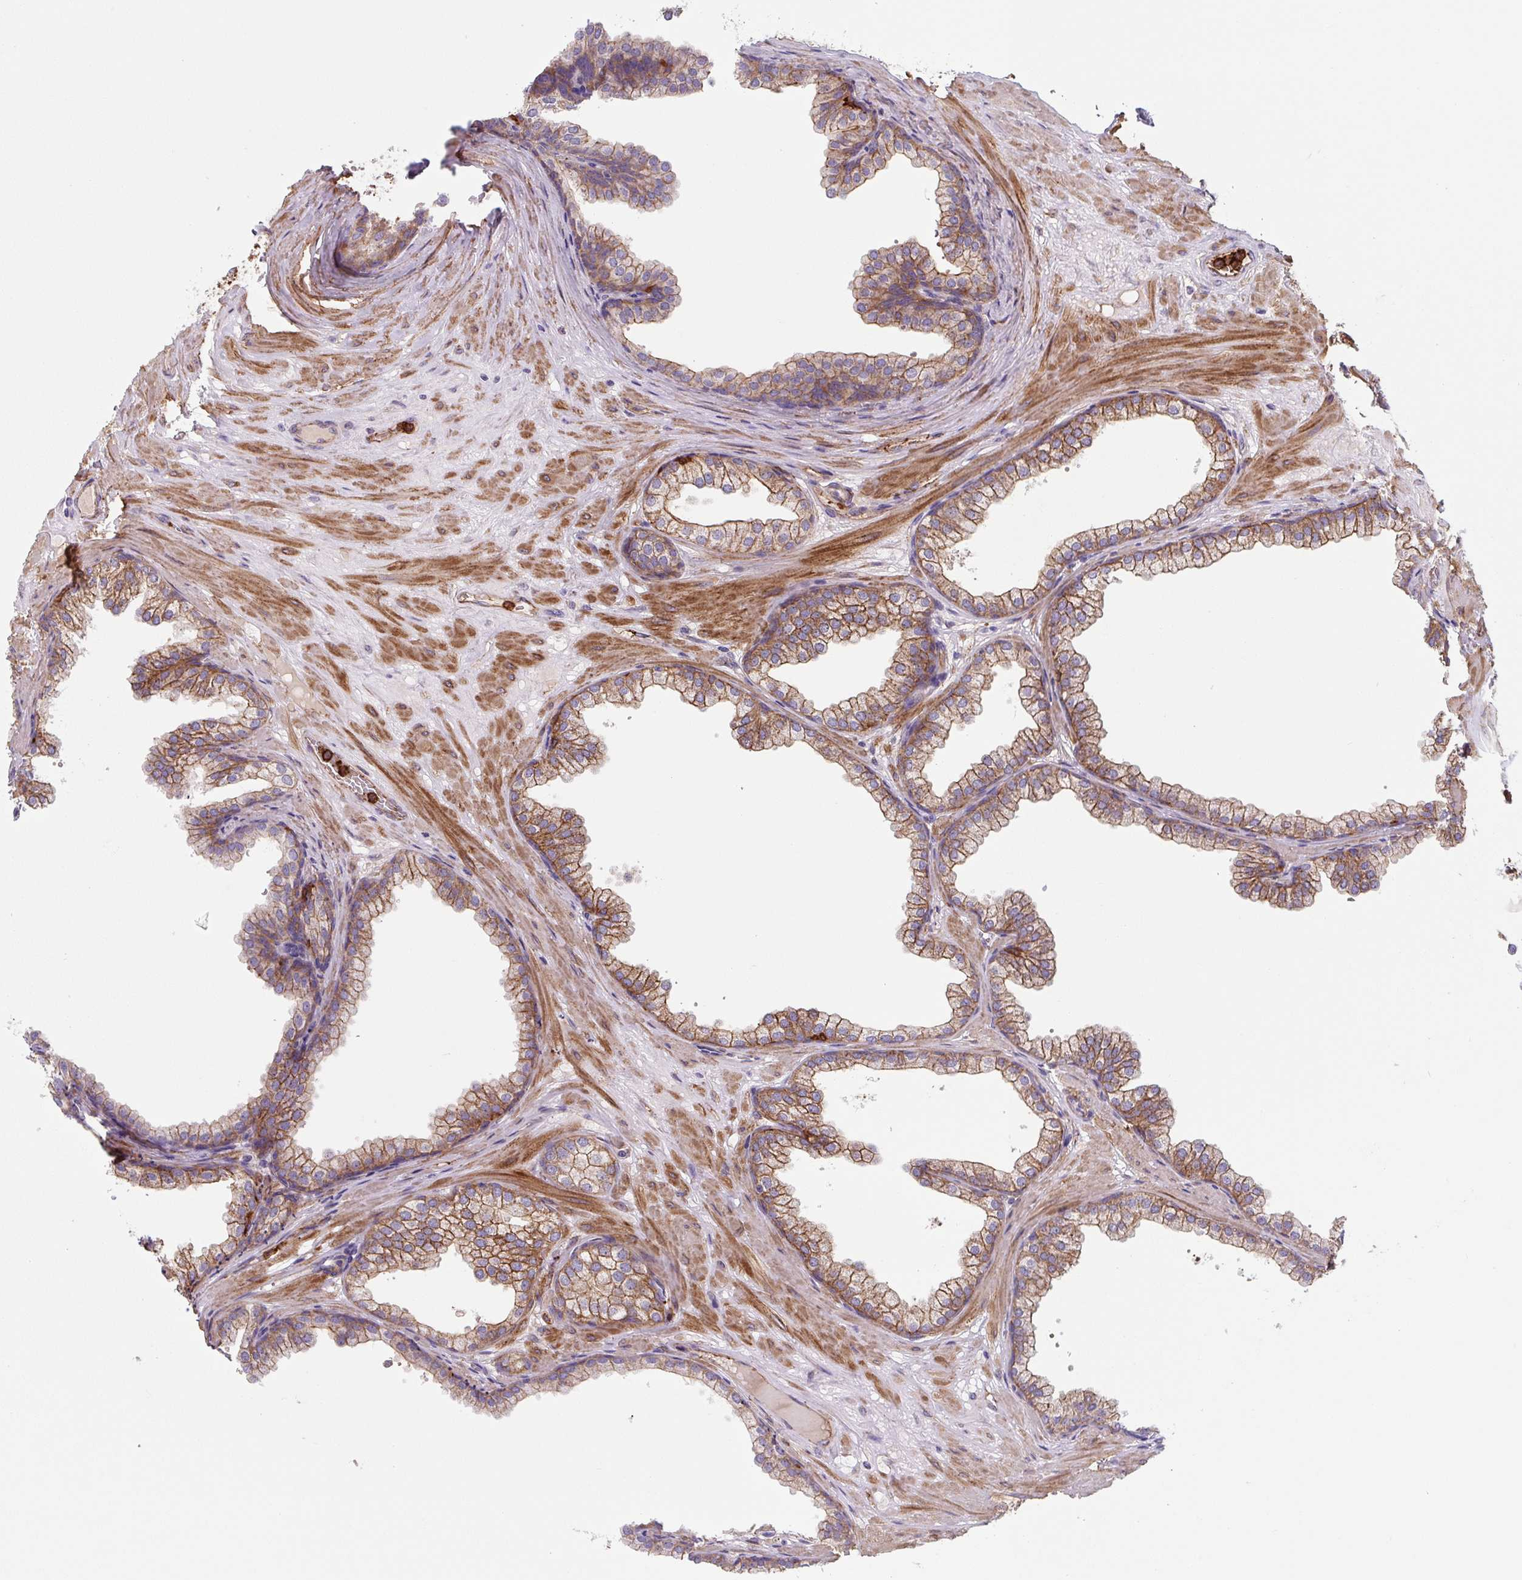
{"staining": {"intensity": "strong", "quantity": ">75%", "location": "cytoplasmic/membranous"}, "tissue": "prostate", "cell_type": "Glandular cells", "image_type": "normal", "snomed": [{"axis": "morphology", "description": "Normal tissue, NOS"}, {"axis": "topography", "description": "Prostate"}], "caption": "IHC histopathology image of normal prostate stained for a protein (brown), which demonstrates high levels of strong cytoplasmic/membranous expression in approximately >75% of glandular cells.", "gene": "DHFR2", "patient": {"sex": "male", "age": 37}}